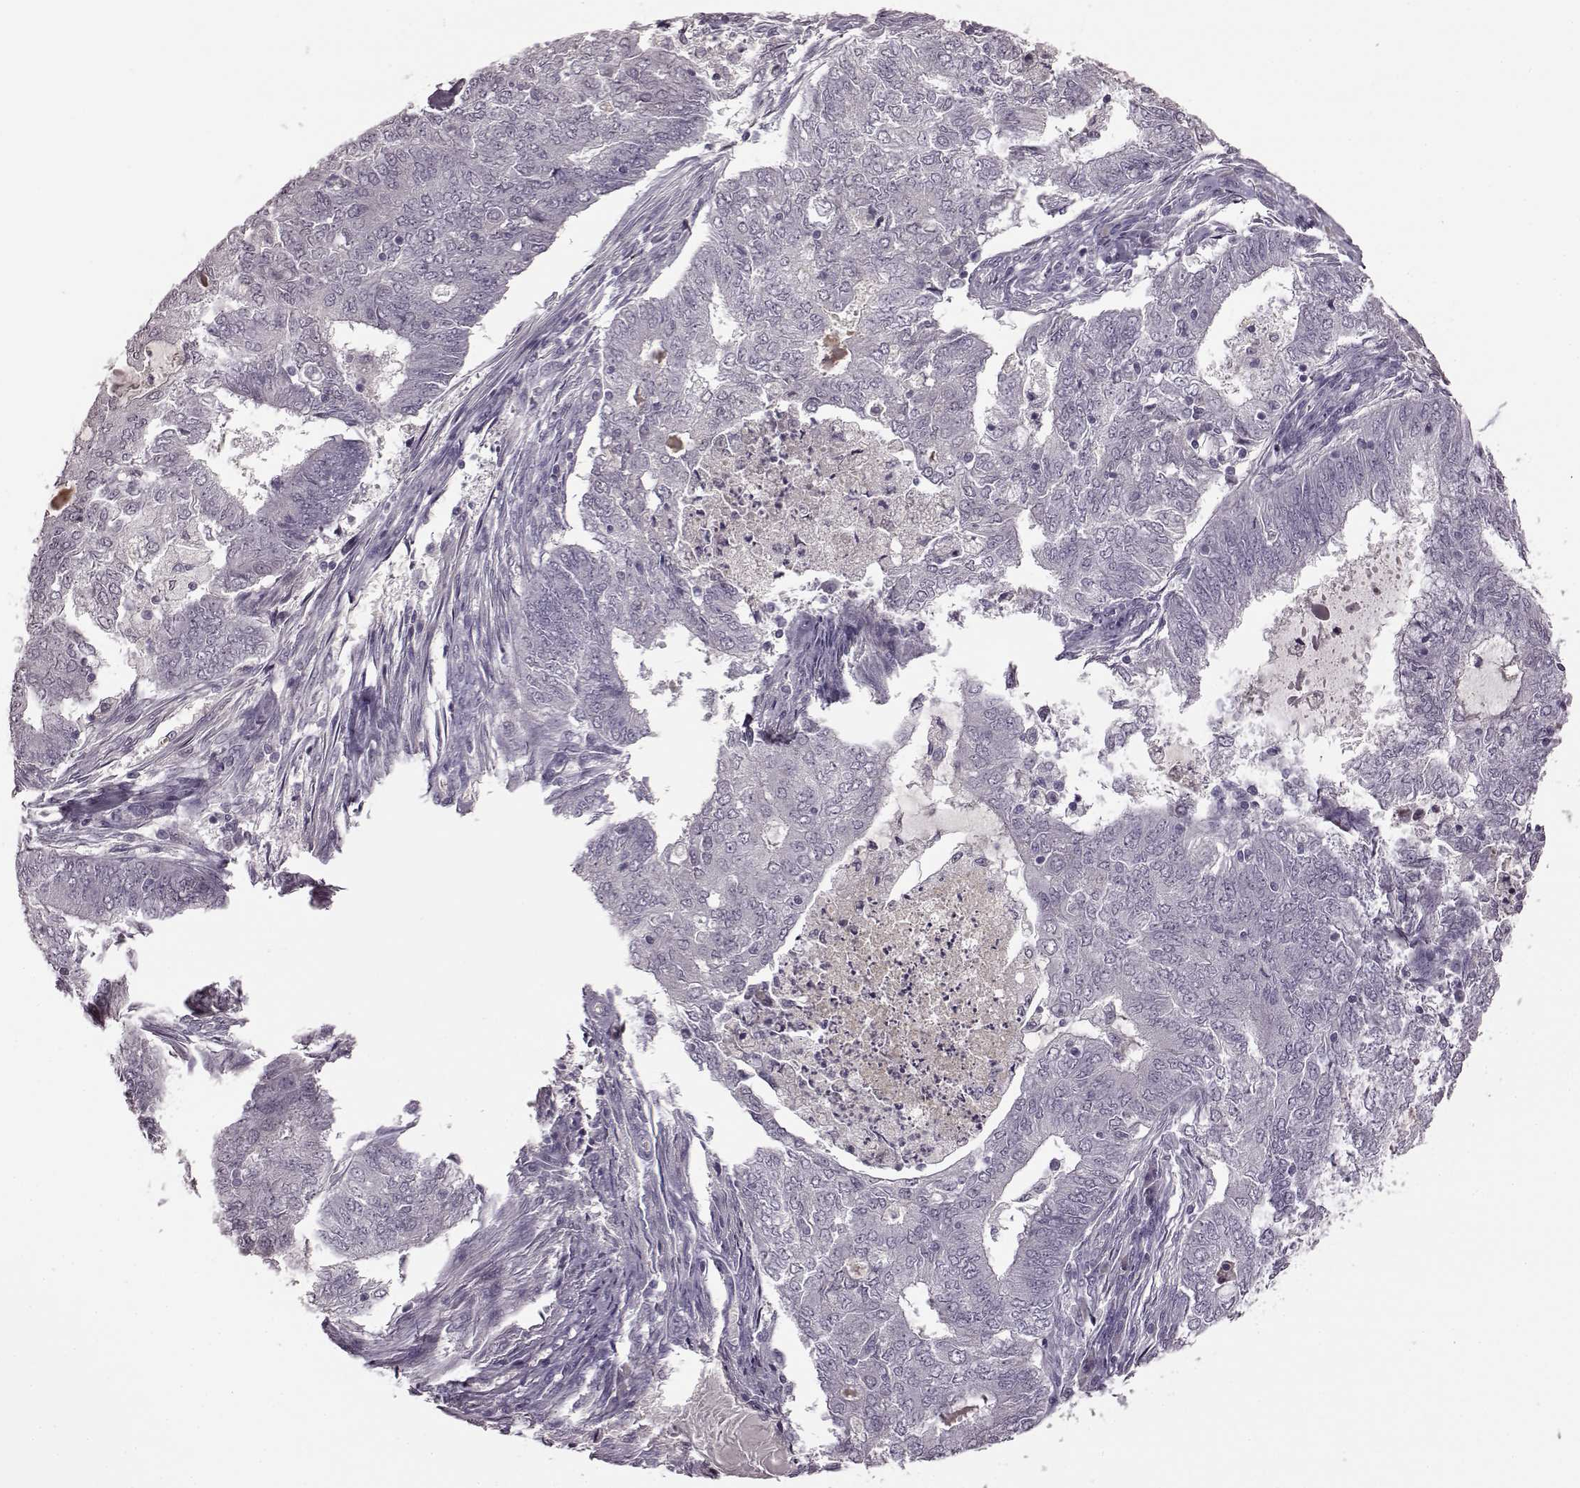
{"staining": {"intensity": "negative", "quantity": "none", "location": "none"}, "tissue": "endometrial cancer", "cell_type": "Tumor cells", "image_type": "cancer", "snomed": [{"axis": "morphology", "description": "Adenocarcinoma, NOS"}, {"axis": "topography", "description": "Endometrium"}], "caption": "DAB (3,3'-diaminobenzidine) immunohistochemical staining of human adenocarcinoma (endometrial) shows no significant expression in tumor cells.", "gene": "CNGA3", "patient": {"sex": "female", "age": 62}}